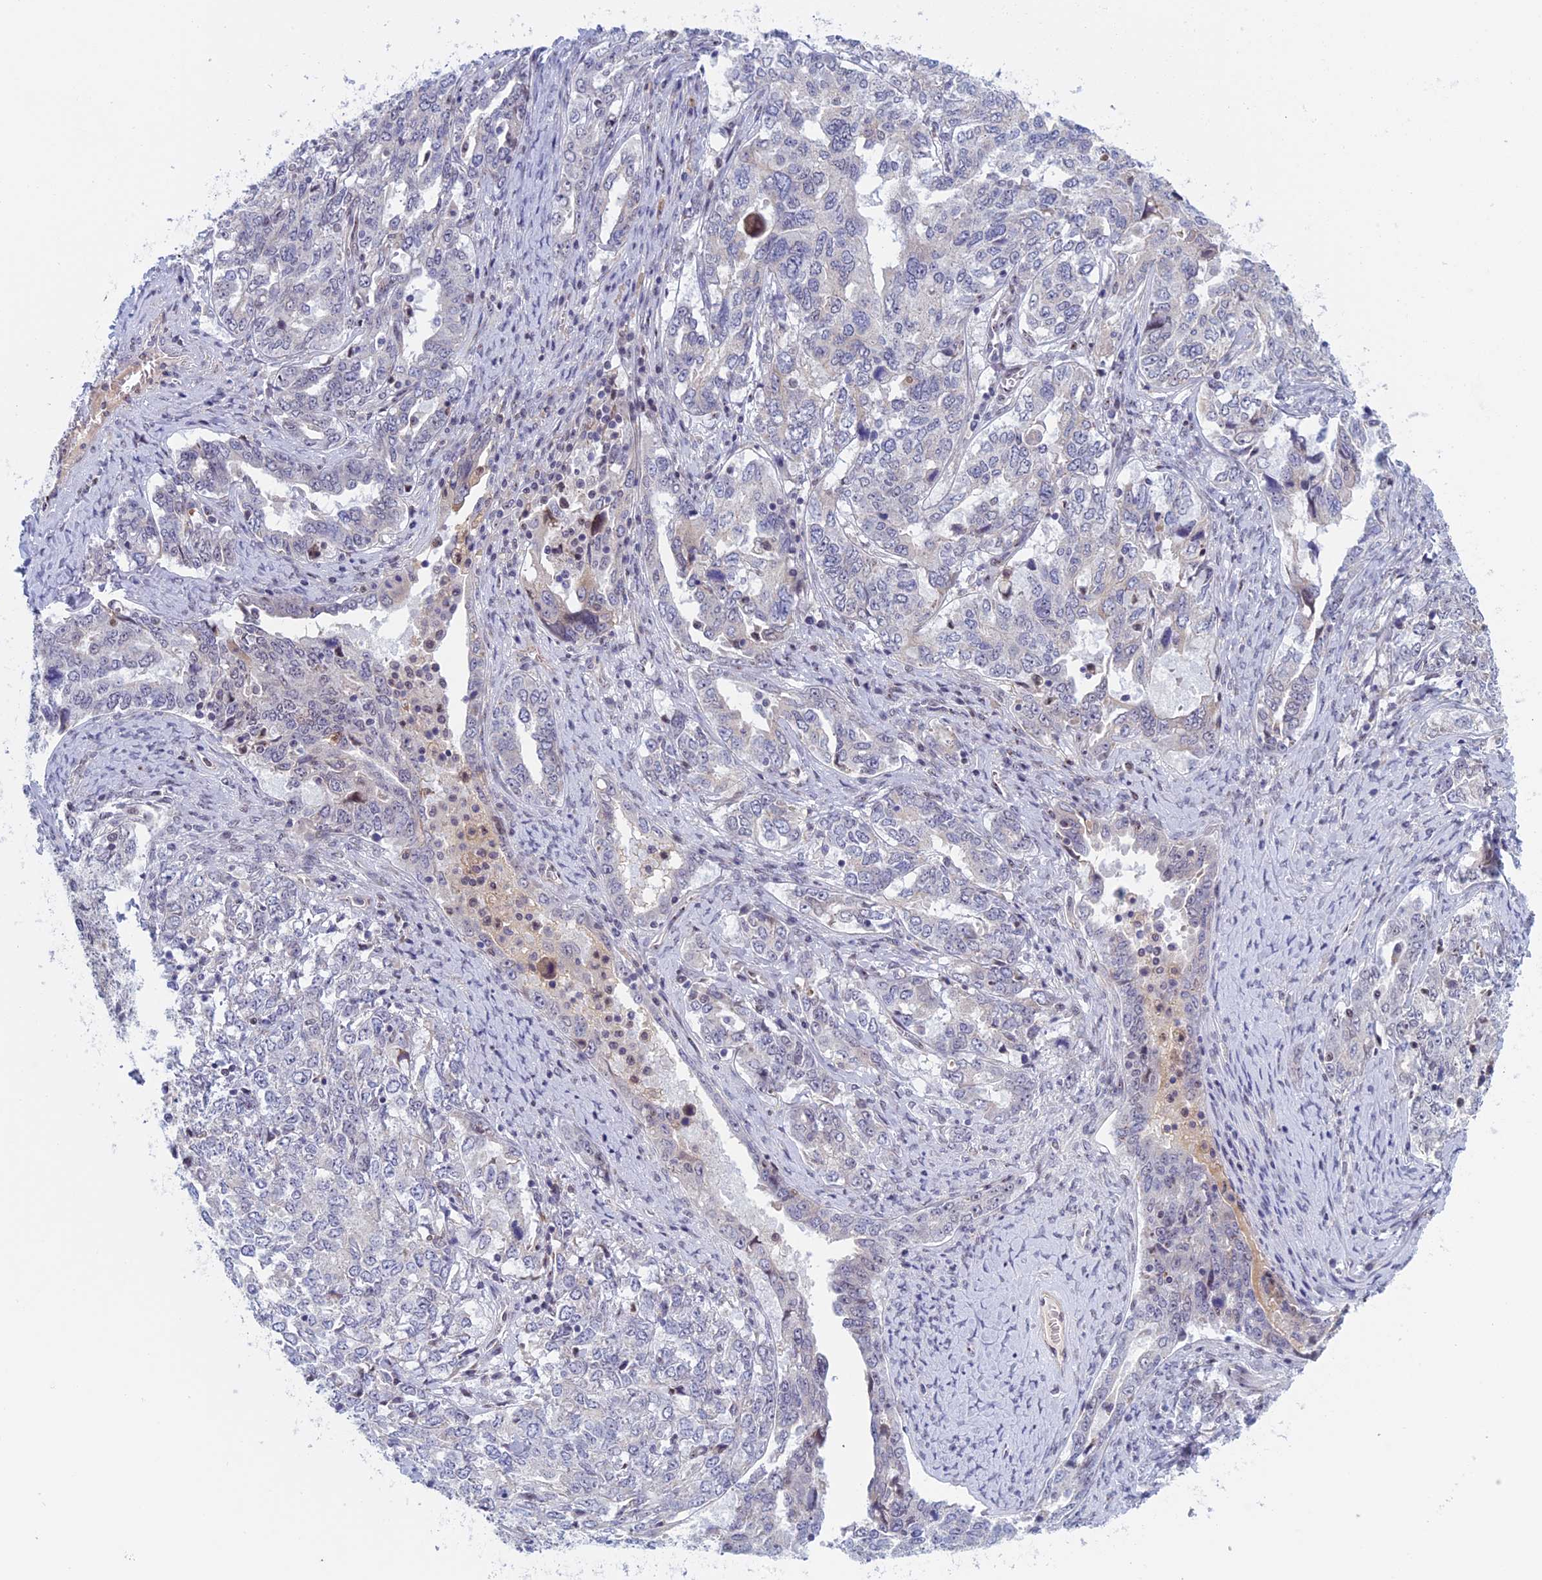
{"staining": {"intensity": "negative", "quantity": "none", "location": "none"}, "tissue": "ovarian cancer", "cell_type": "Tumor cells", "image_type": "cancer", "snomed": [{"axis": "morphology", "description": "Carcinoma, endometroid"}, {"axis": "topography", "description": "Ovary"}], "caption": "An image of ovarian cancer (endometroid carcinoma) stained for a protein reveals no brown staining in tumor cells.", "gene": "FADS1", "patient": {"sex": "female", "age": 62}}